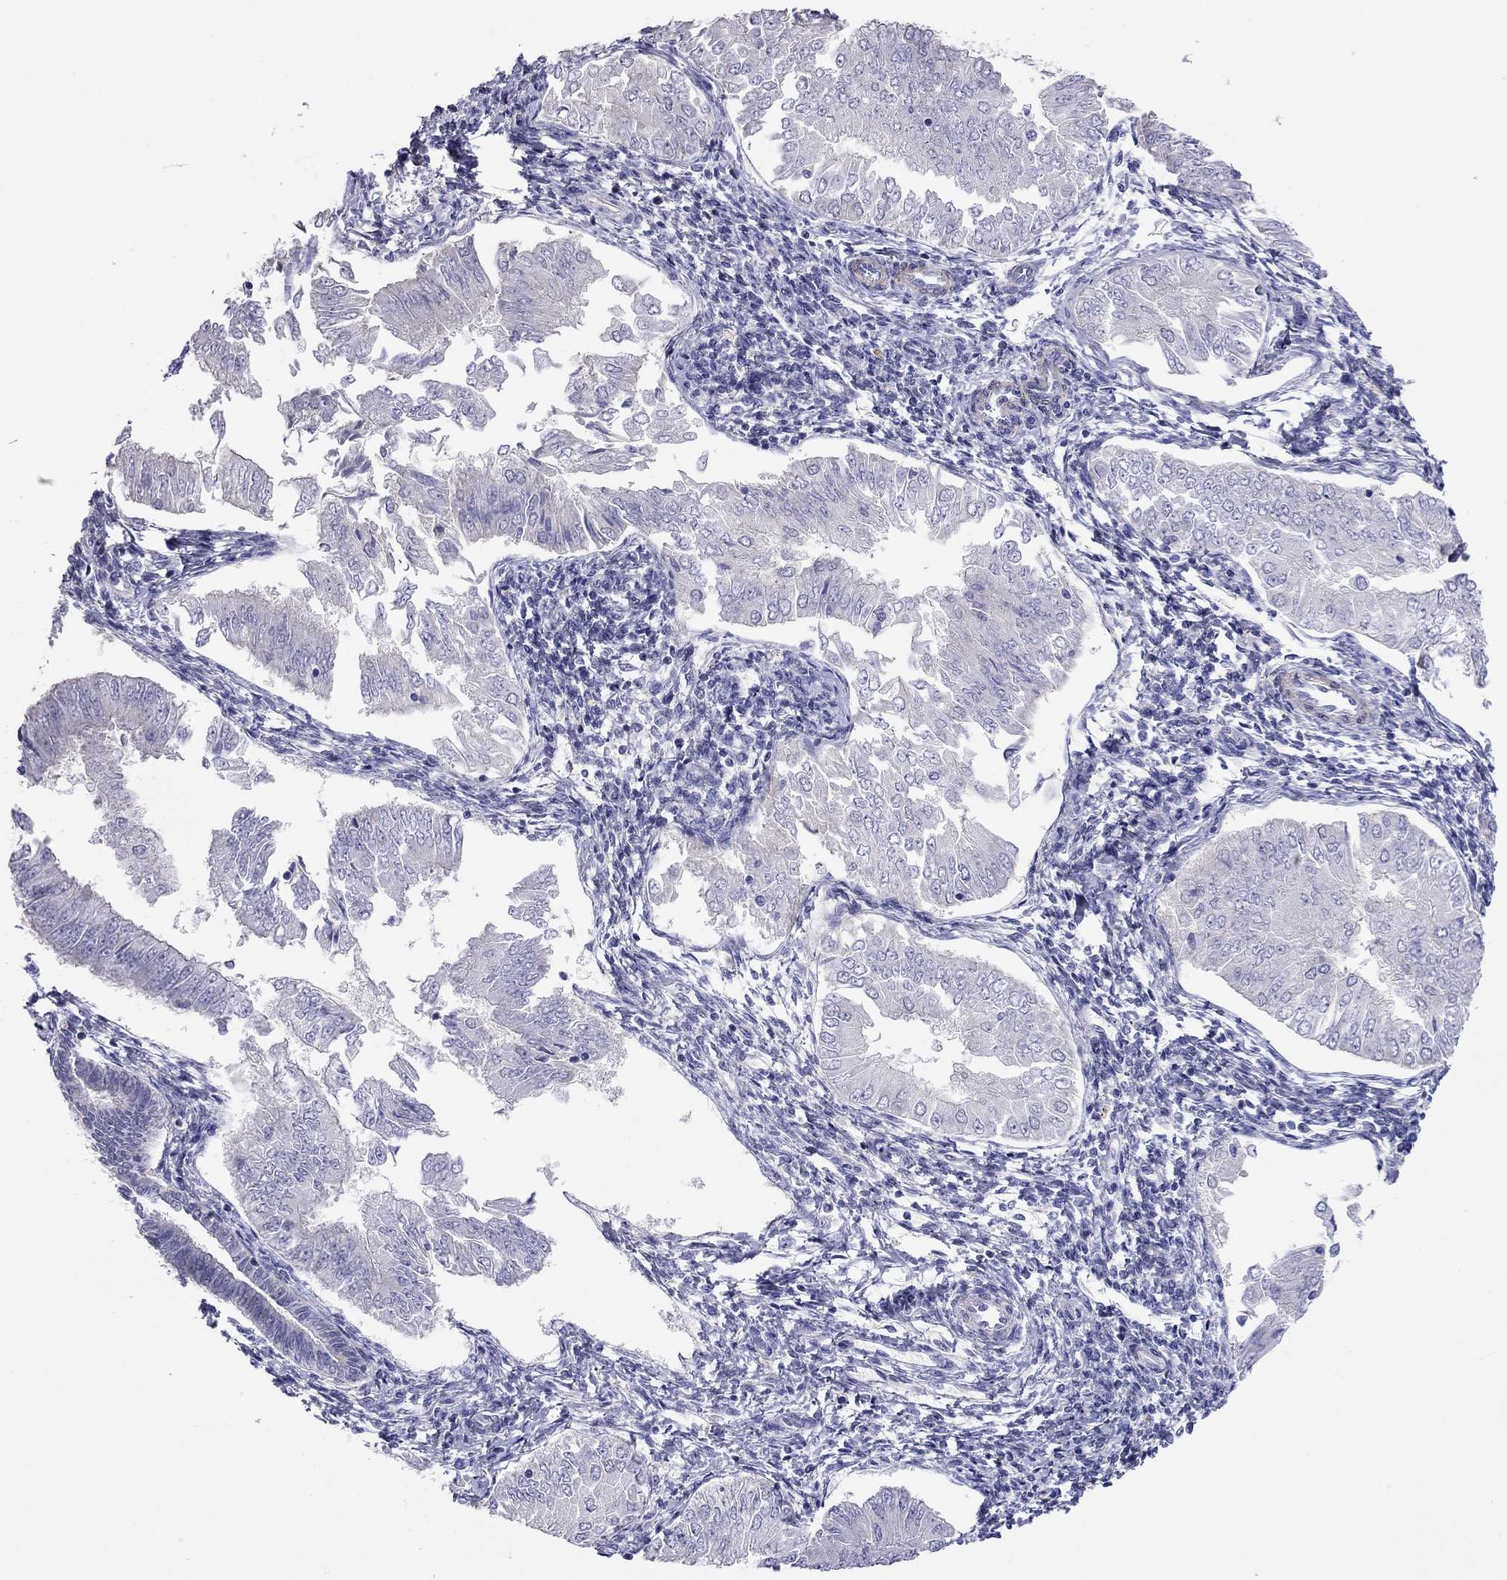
{"staining": {"intensity": "negative", "quantity": "none", "location": "none"}, "tissue": "endometrial cancer", "cell_type": "Tumor cells", "image_type": "cancer", "snomed": [{"axis": "morphology", "description": "Adenocarcinoma, NOS"}, {"axis": "topography", "description": "Endometrium"}], "caption": "This is a micrograph of IHC staining of endometrial adenocarcinoma, which shows no positivity in tumor cells.", "gene": "SYTL2", "patient": {"sex": "female", "age": 53}}